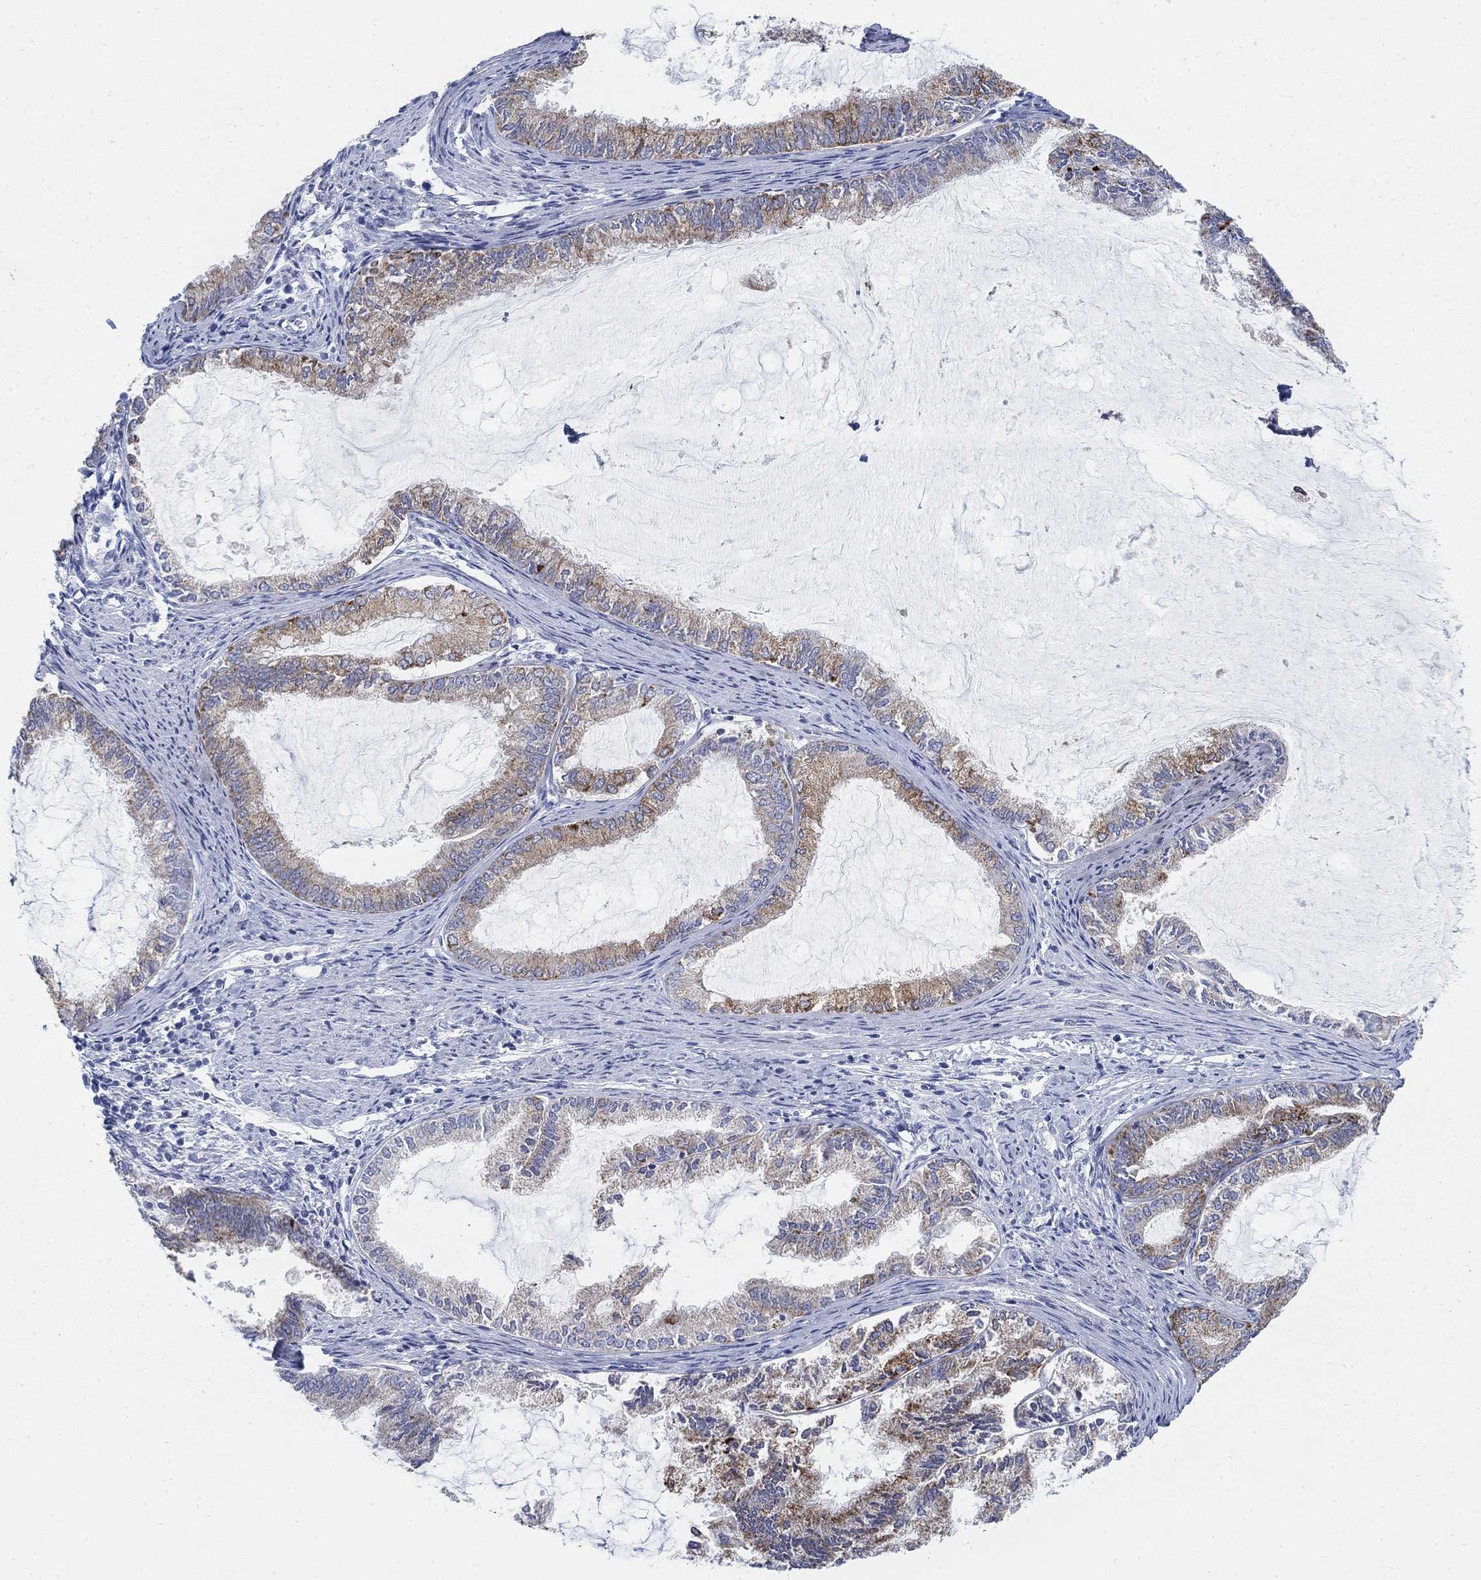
{"staining": {"intensity": "moderate", "quantity": ">75%", "location": "cytoplasmic/membranous"}, "tissue": "endometrial cancer", "cell_type": "Tumor cells", "image_type": "cancer", "snomed": [{"axis": "morphology", "description": "Adenocarcinoma, NOS"}, {"axis": "topography", "description": "Endometrium"}], "caption": "Immunohistochemistry (IHC) micrograph of neoplastic tissue: endometrial adenocarcinoma stained using immunohistochemistry shows medium levels of moderate protein expression localized specifically in the cytoplasmic/membranous of tumor cells, appearing as a cytoplasmic/membranous brown color.", "gene": "SCCPDH", "patient": {"sex": "female", "age": 86}}